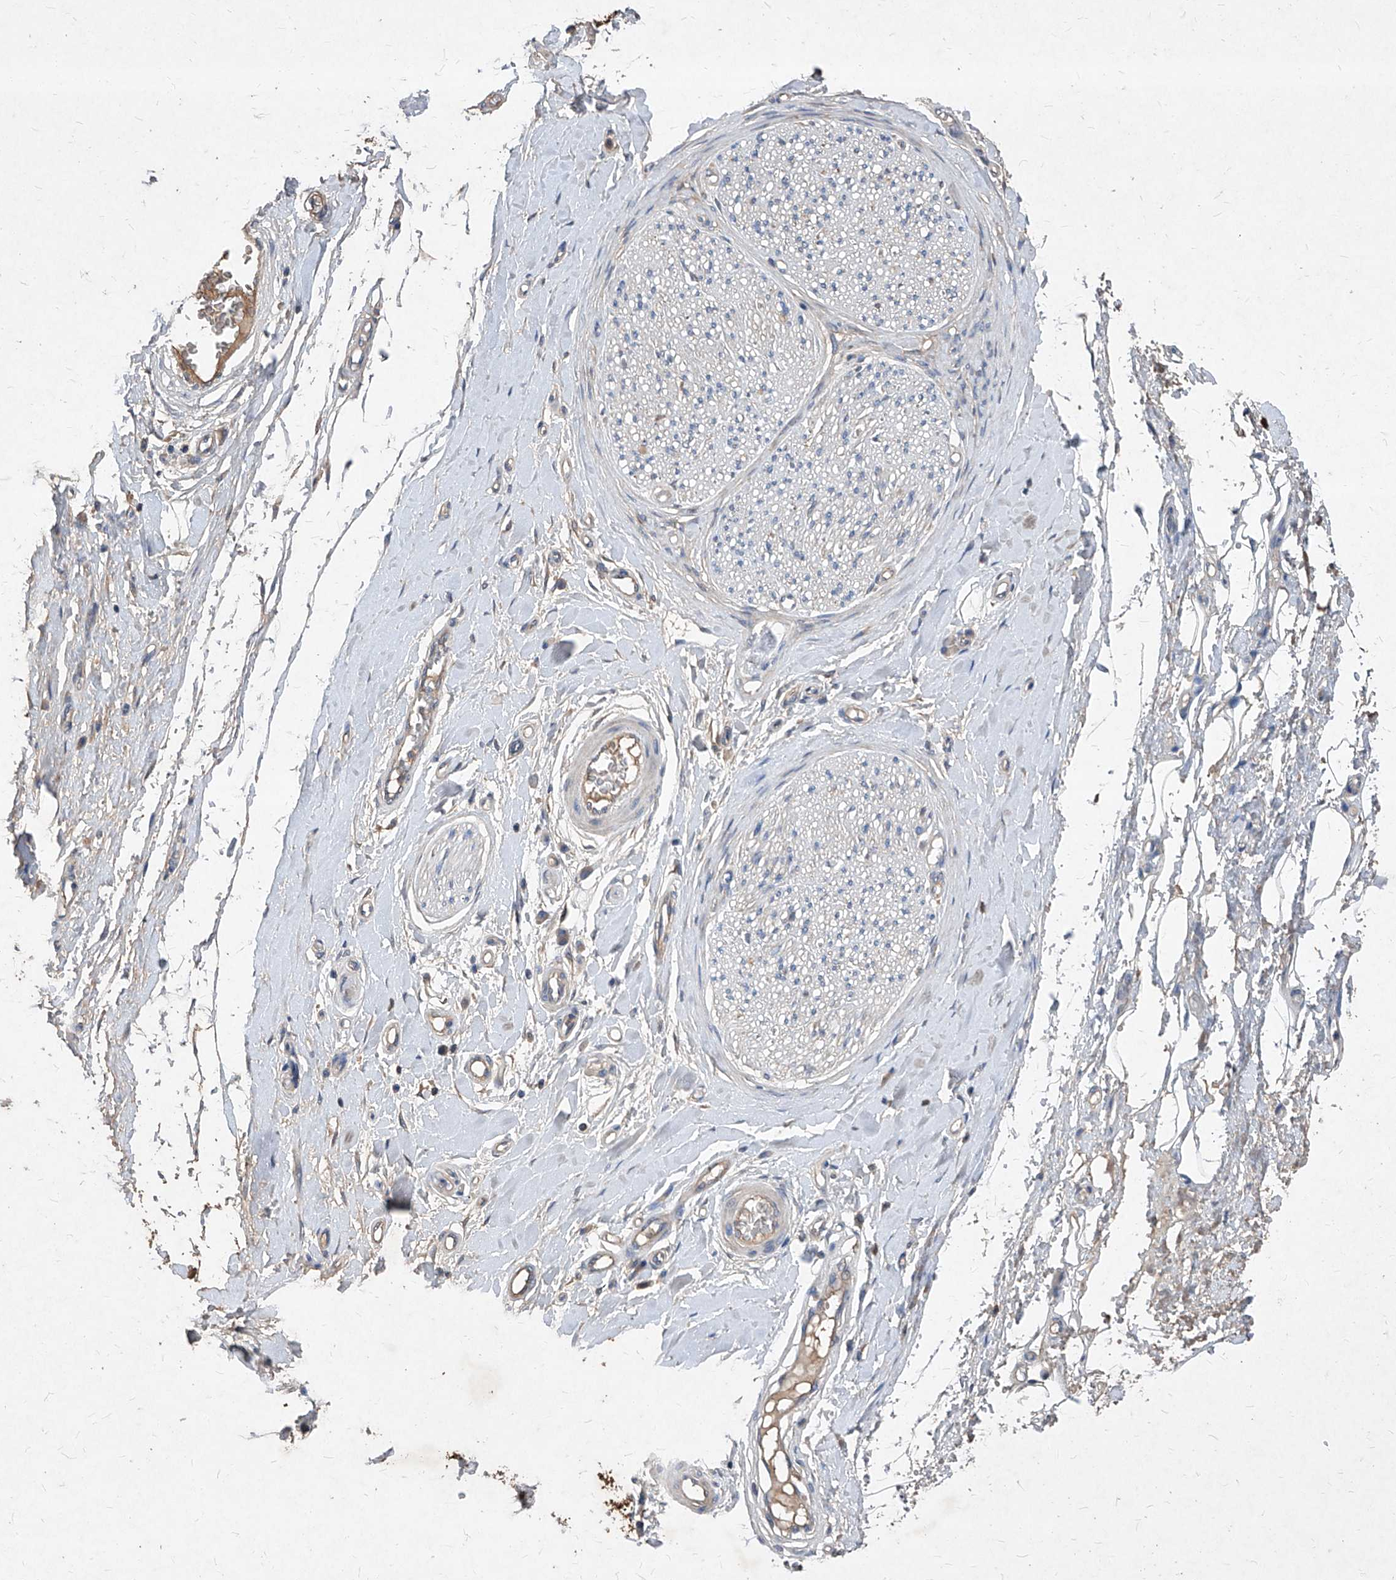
{"staining": {"intensity": "negative", "quantity": "none", "location": "none"}, "tissue": "adipose tissue", "cell_type": "Adipocytes", "image_type": "normal", "snomed": [{"axis": "morphology", "description": "Normal tissue, NOS"}, {"axis": "morphology", "description": "Adenocarcinoma, NOS"}, {"axis": "topography", "description": "Esophagus"}, {"axis": "topography", "description": "Stomach, upper"}, {"axis": "topography", "description": "Peripheral nerve tissue"}], "caption": "This is an immunohistochemistry photomicrograph of normal human adipose tissue. There is no positivity in adipocytes.", "gene": "SYNGR1", "patient": {"sex": "male", "age": 62}}